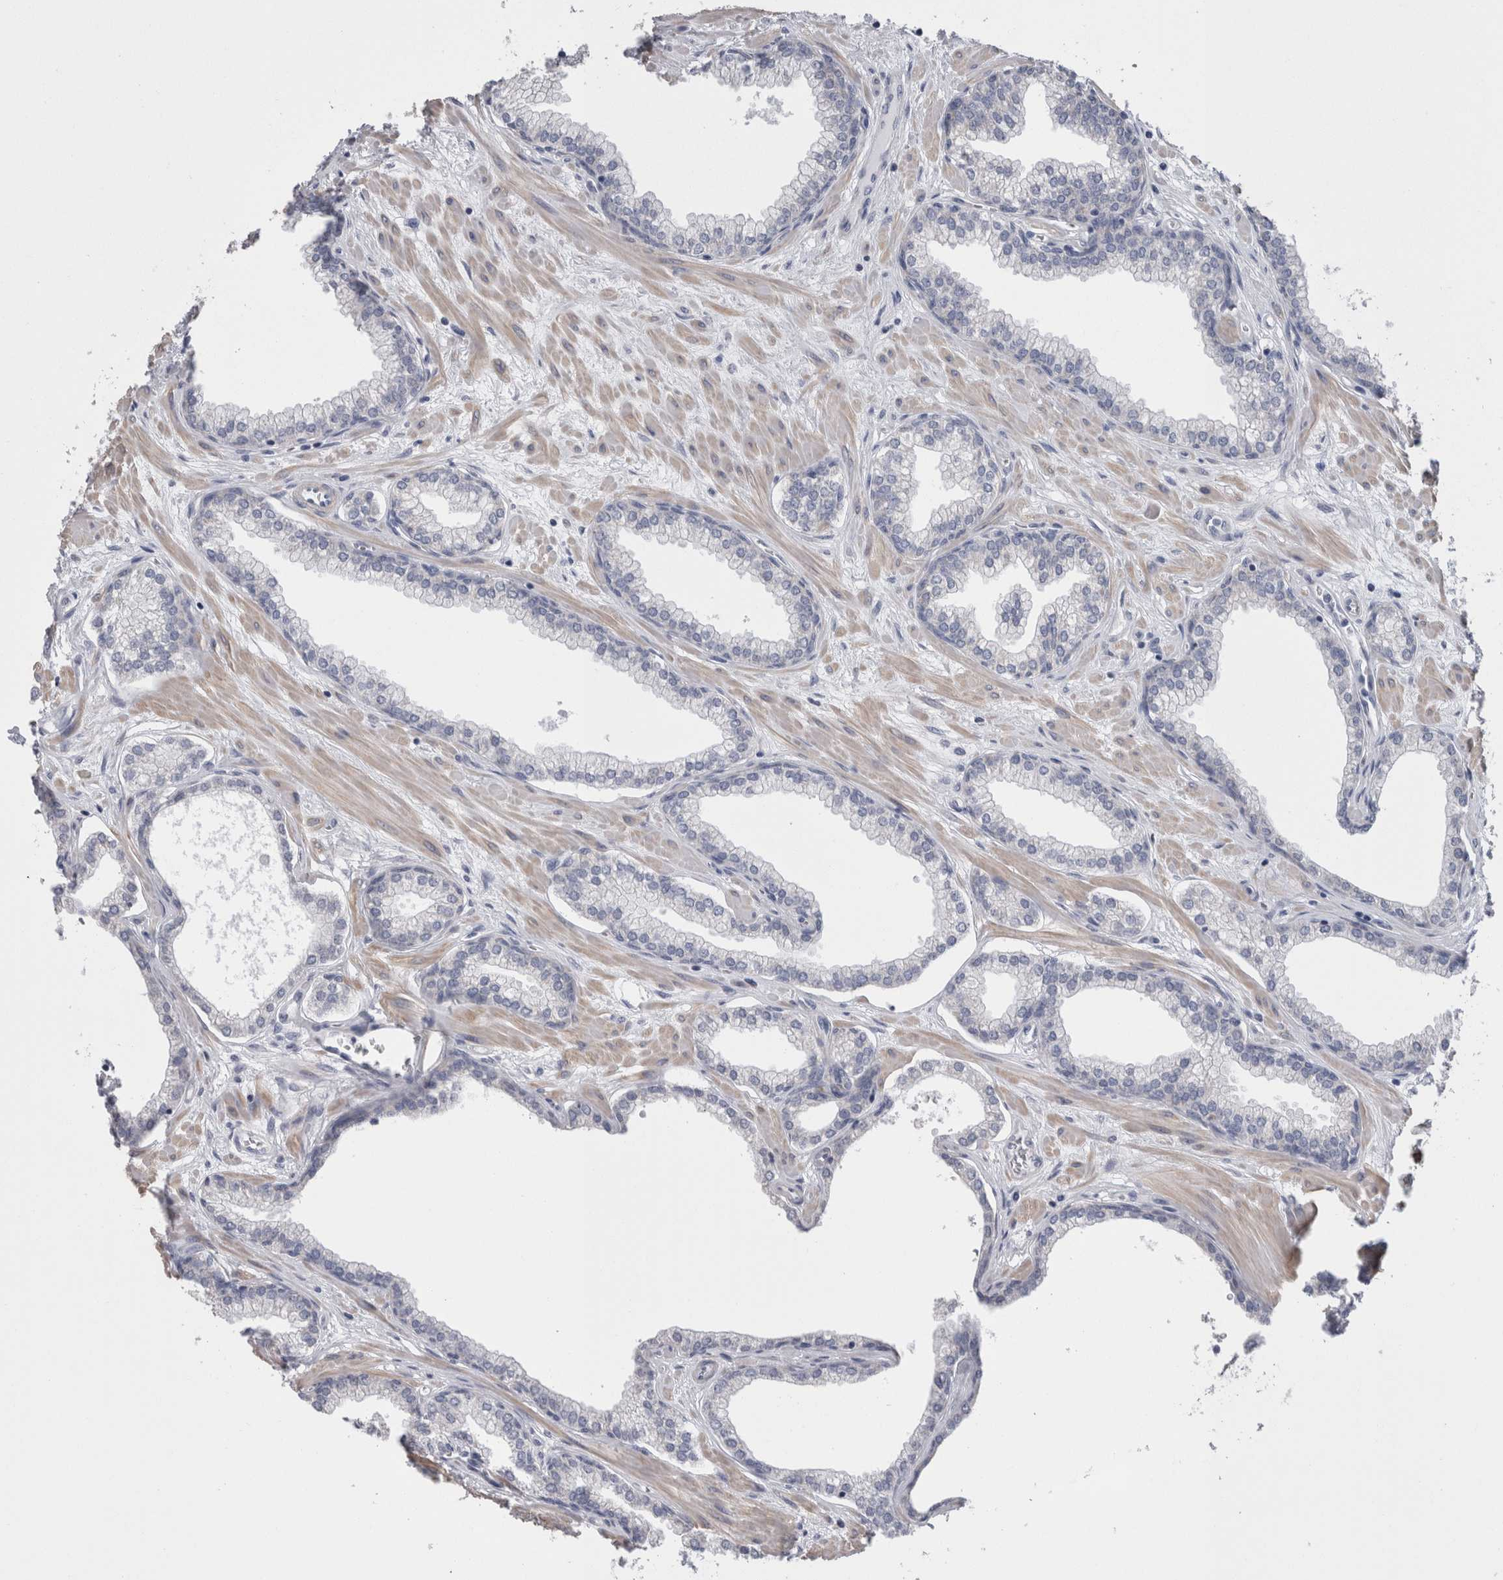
{"staining": {"intensity": "weak", "quantity": "<25%", "location": "cytoplasmic/membranous"}, "tissue": "prostate", "cell_type": "Glandular cells", "image_type": "normal", "snomed": [{"axis": "morphology", "description": "Normal tissue, NOS"}, {"axis": "morphology", "description": "Urothelial carcinoma, Low grade"}, {"axis": "topography", "description": "Urinary bladder"}, {"axis": "topography", "description": "Prostate"}], "caption": "The histopathology image demonstrates no significant staining in glandular cells of prostate.", "gene": "GDAP1", "patient": {"sex": "male", "age": 60}}